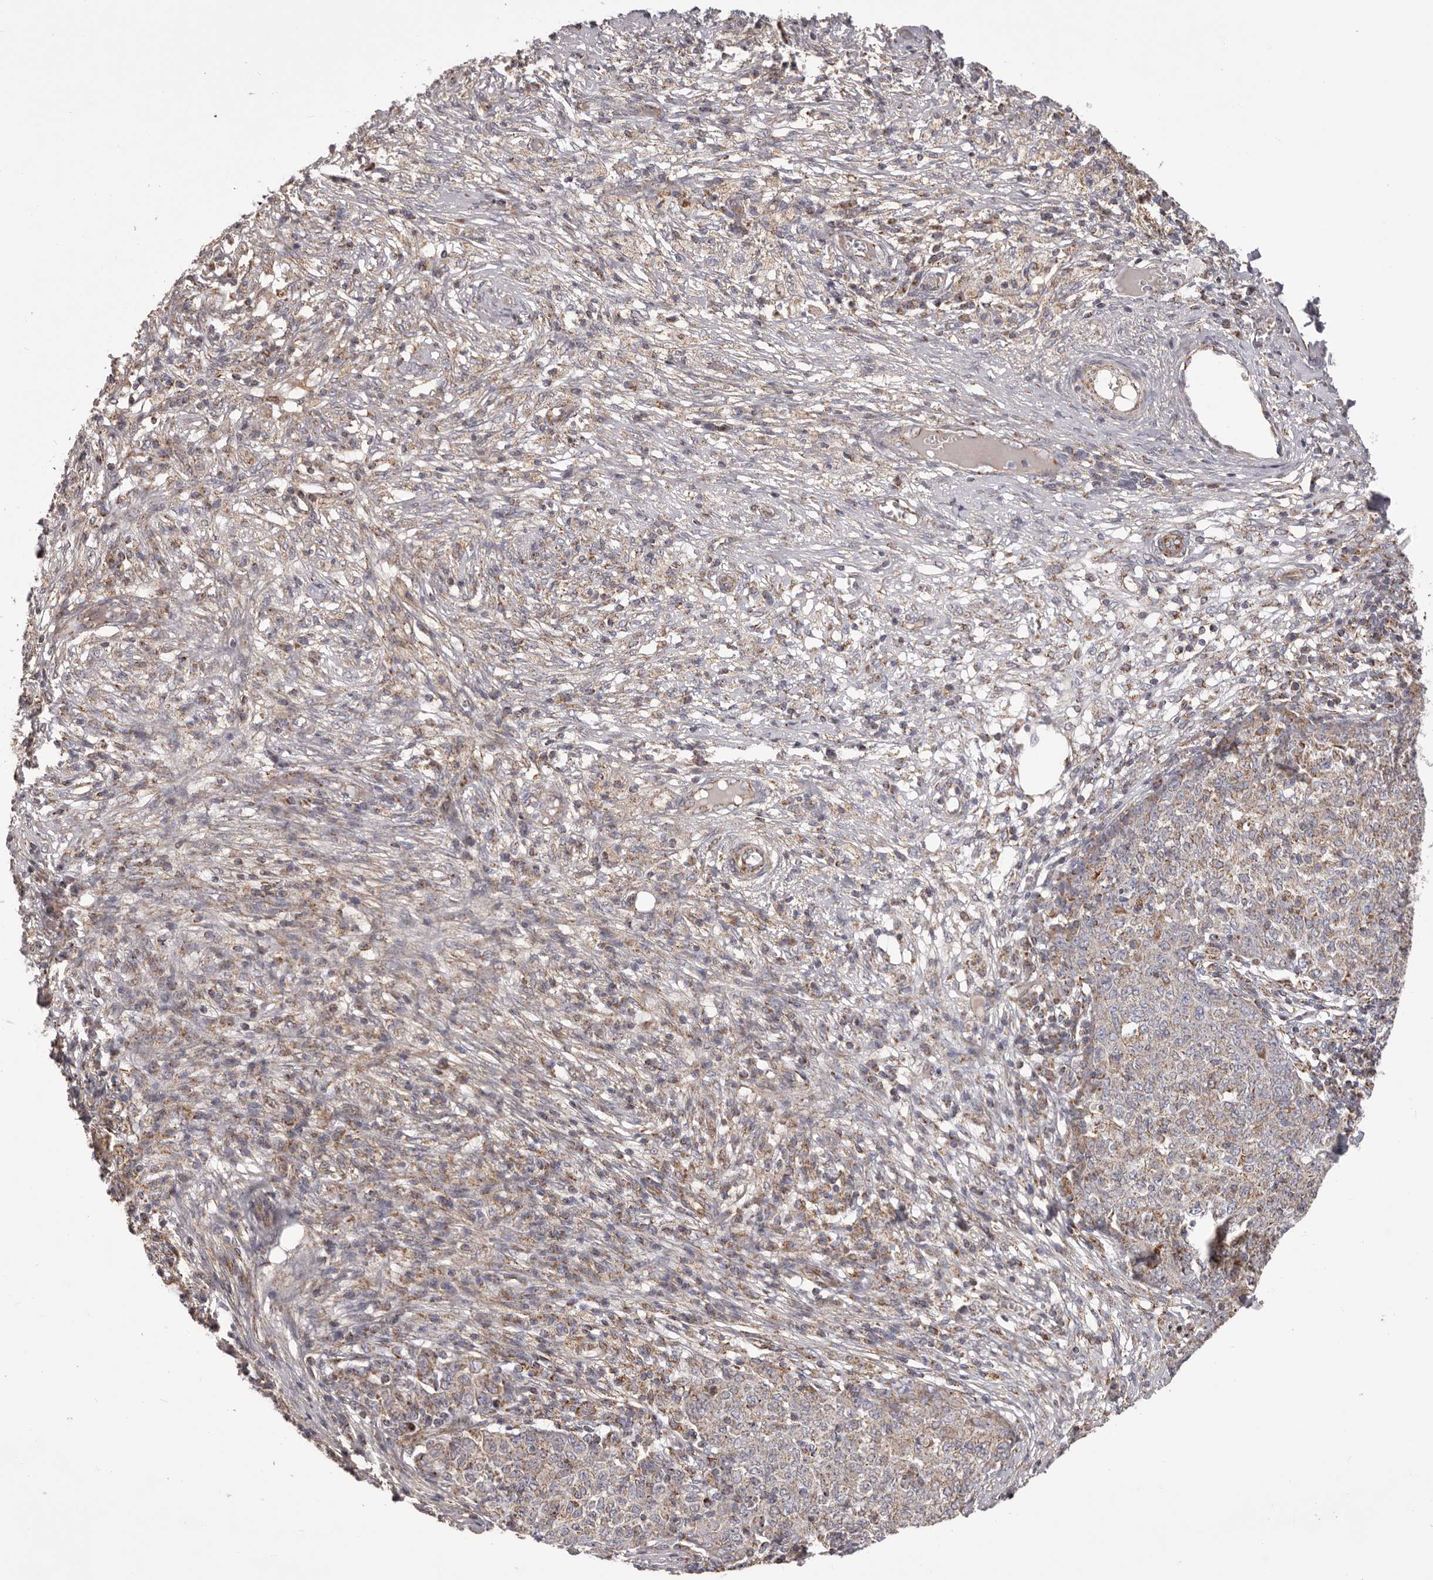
{"staining": {"intensity": "negative", "quantity": "none", "location": "none"}, "tissue": "ovarian cancer", "cell_type": "Tumor cells", "image_type": "cancer", "snomed": [{"axis": "morphology", "description": "Carcinoma, endometroid"}, {"axis": "topography", "description": "Ovary"}], "caption": "Protein analysis of endometroid carcinoma (ovarian) shows no significant positivity in tumor cells.", "gene": "CHRM2", "patient": {"sex": "female", "age": 42}}